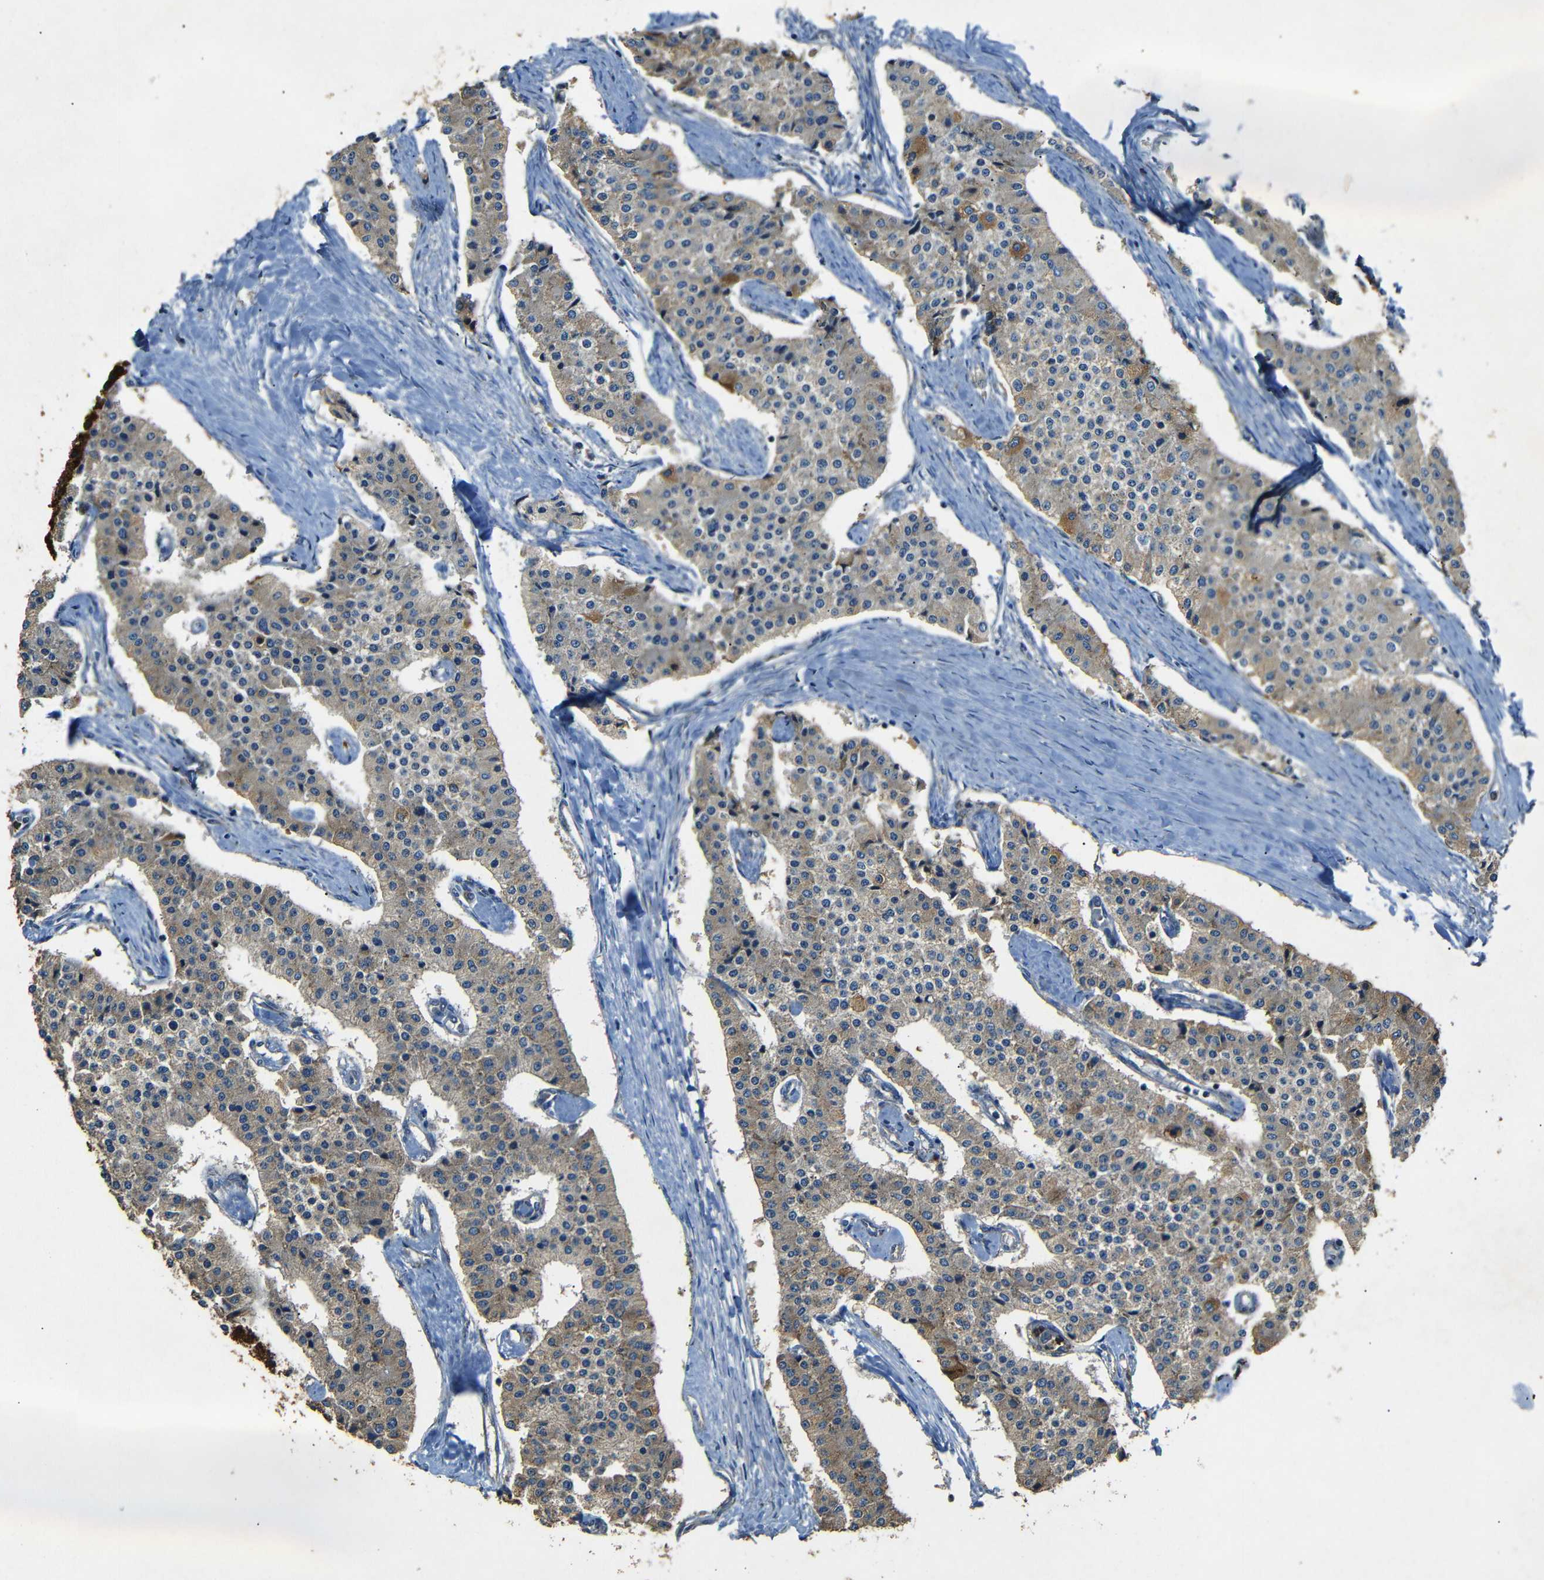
{"staining": {"intensity": "moderate", "quantity": "25%-75%", "location": "cytoplasmic/membranous"}, "tissue": "carcinoid", "cell_type": "Tumor cells", "image_type": "cancer", "snomed": [{"axis": "morphology", "description": "Carcinoid, malignant, NOS"}, {"axis": "topography", "description": "Colon"}], "caption": "This micrograph shows carcinoid stained with immunohistochemistry to label a protein in brown. The cytoplasmic/membranous of tumor cells show moderate positivity for the protein. Nuclei are counter-stained blue.", "gene": "BTF3", "patient": {"sex": "female", "age": 52}}